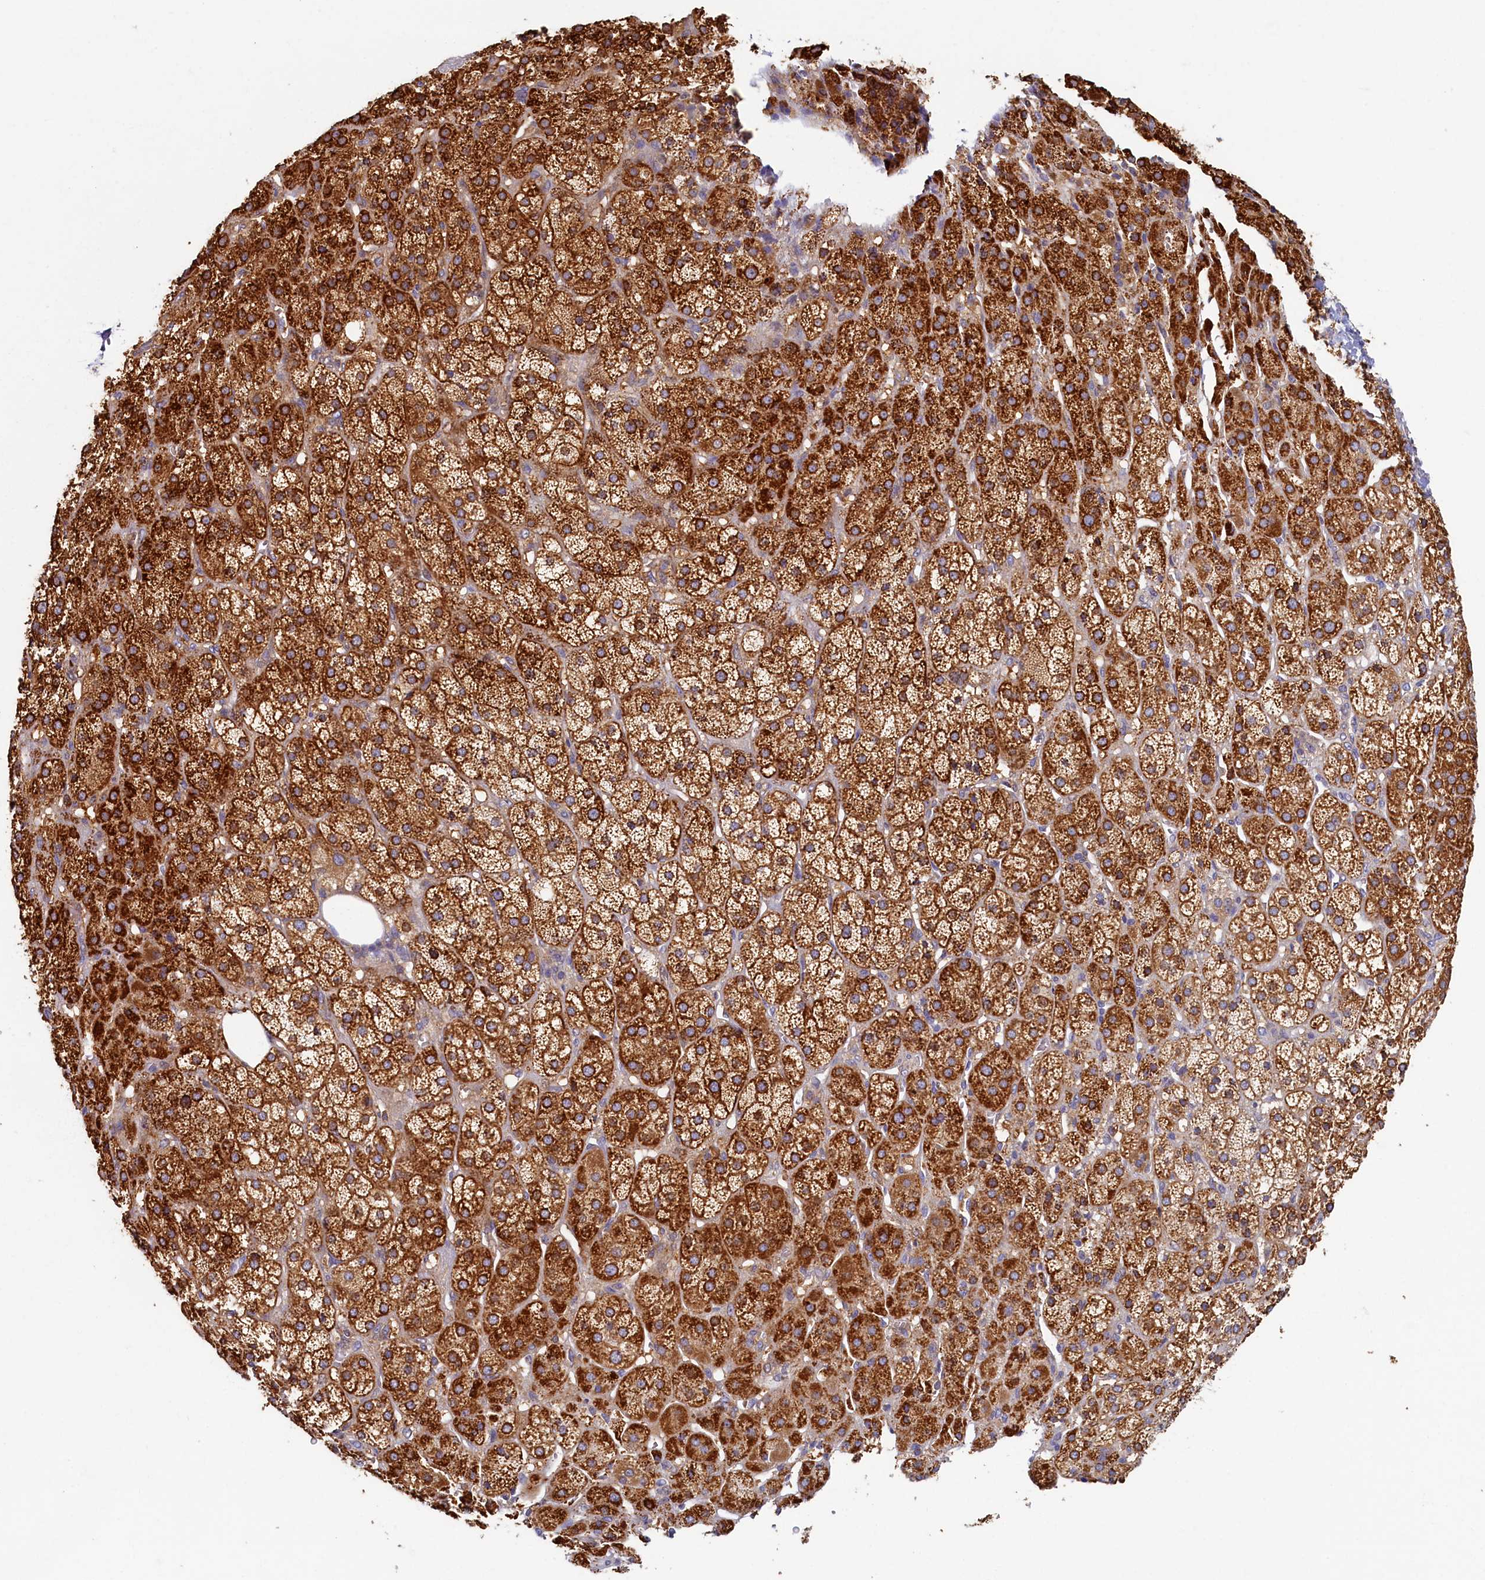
{"staining": {"intensity": "strong", "quantity": ">75%", "location": "cytoplasmic/membranous"}, "tissue": "adrenal gland", "cell_type": "Glandular cells", "image_type": "normal", "snomed": [{"axis": "morphology", "description": "Normal tissue, NOS"}, {"axis": "topography", "description": "Adrenal gland"}], "caption": "Immunohistochemical staining of unremarkable adrenal gland displays high levels of strong cytoplasmic/membranous expression in about >75% of glandular cells.", "gene": "TIMM8B", "patient": {"sex": "female", "age": 57}}